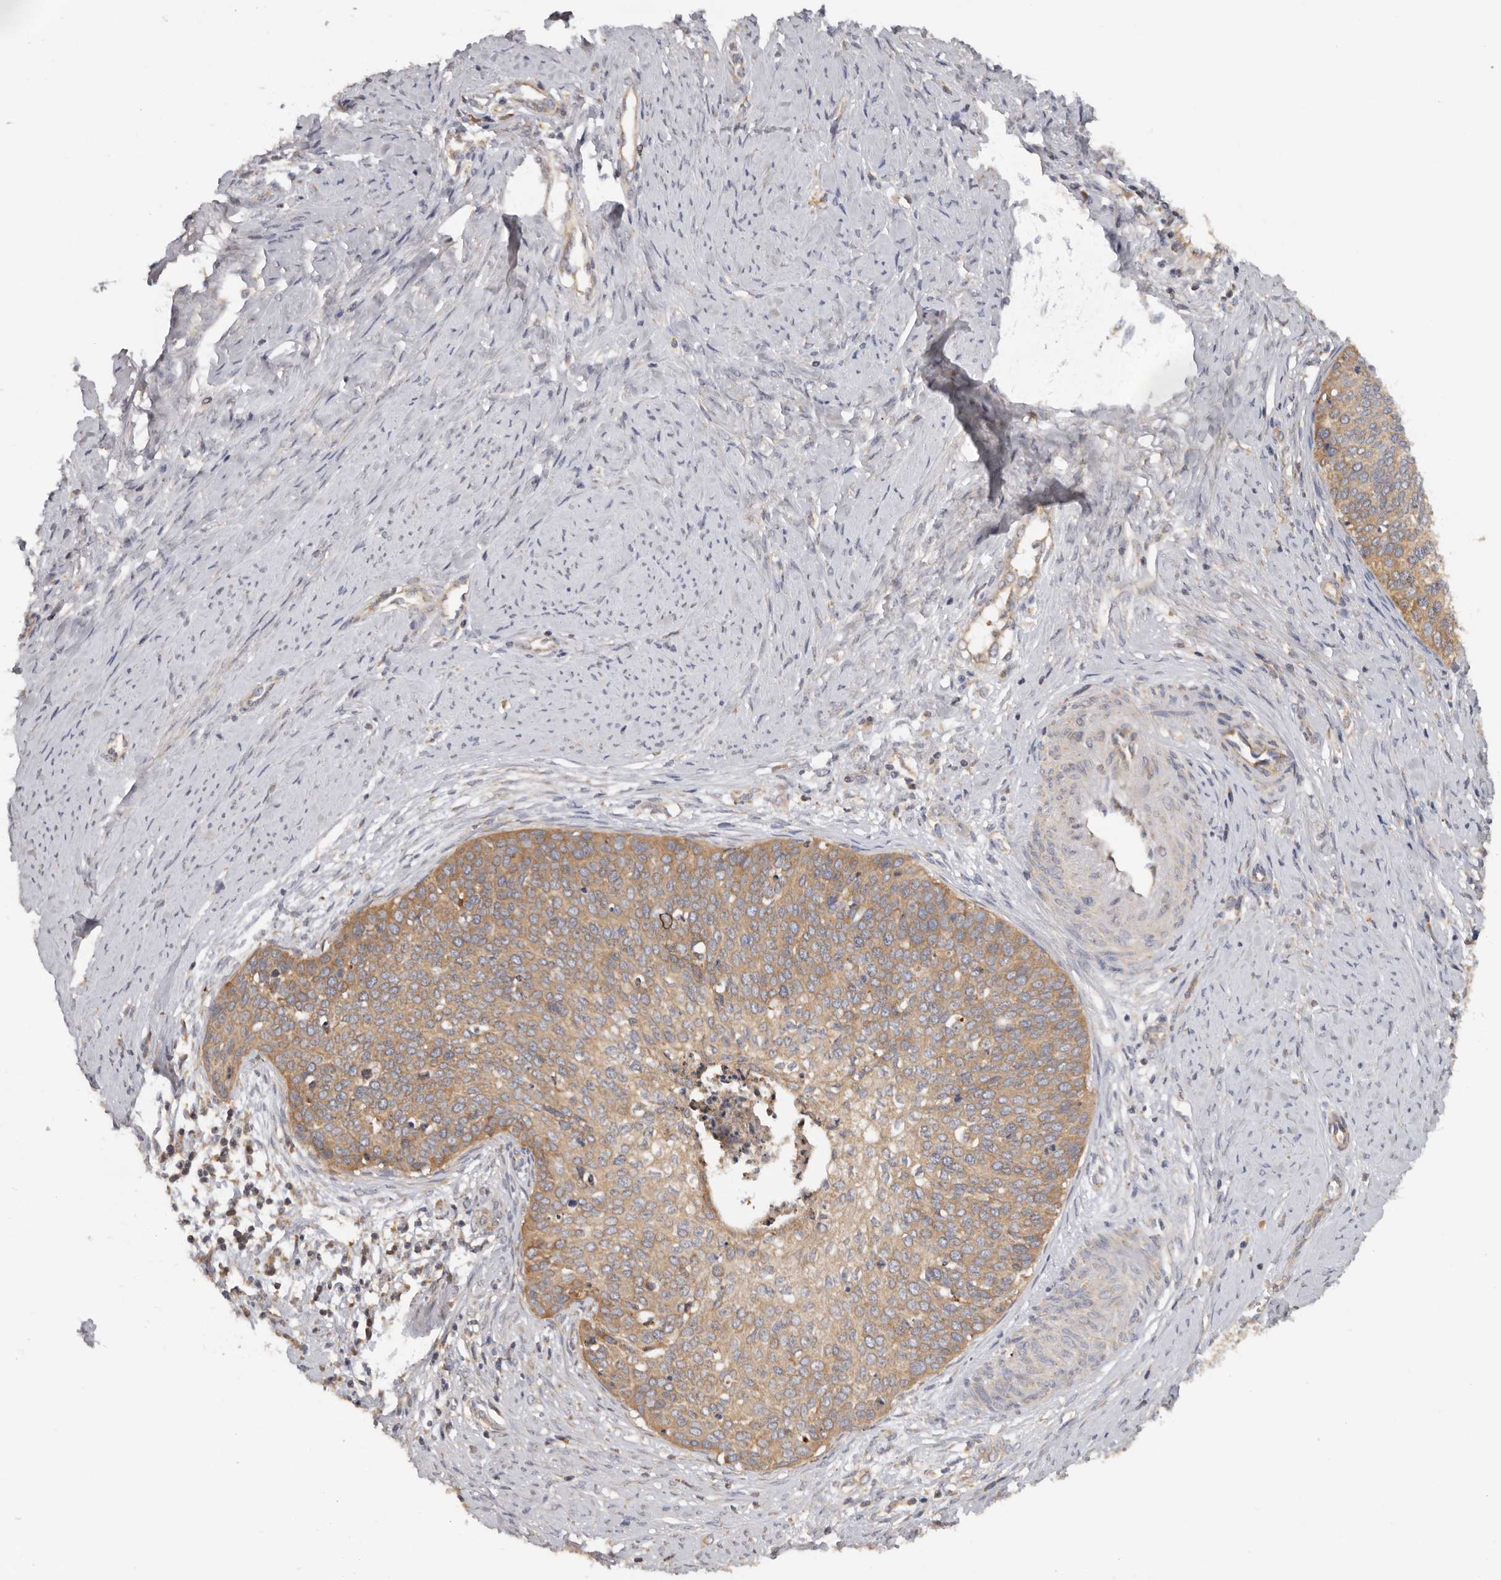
{"staining": {"intensity": "moderate", "quantity": "25%-75%", "location": "cytoplasmic/membranous"}, "tissue": "cervical cancer", "cell_type": "Tumor cells", "image_type": "cancer", "snomed": [{"axis": "morphology", "description": "Squamous cell carcinoma, NOS"}, {"axis": "topography", "description": "Cervix"}], "caption": "Tumor cells display medium levels of moderate cytoplasmic/membranous expression in approximately 25%-75% of cells in cervical squamous cell carcinoma.", "gene": "PPP1R42", "patient": {"sex": "female", "age": 37}}